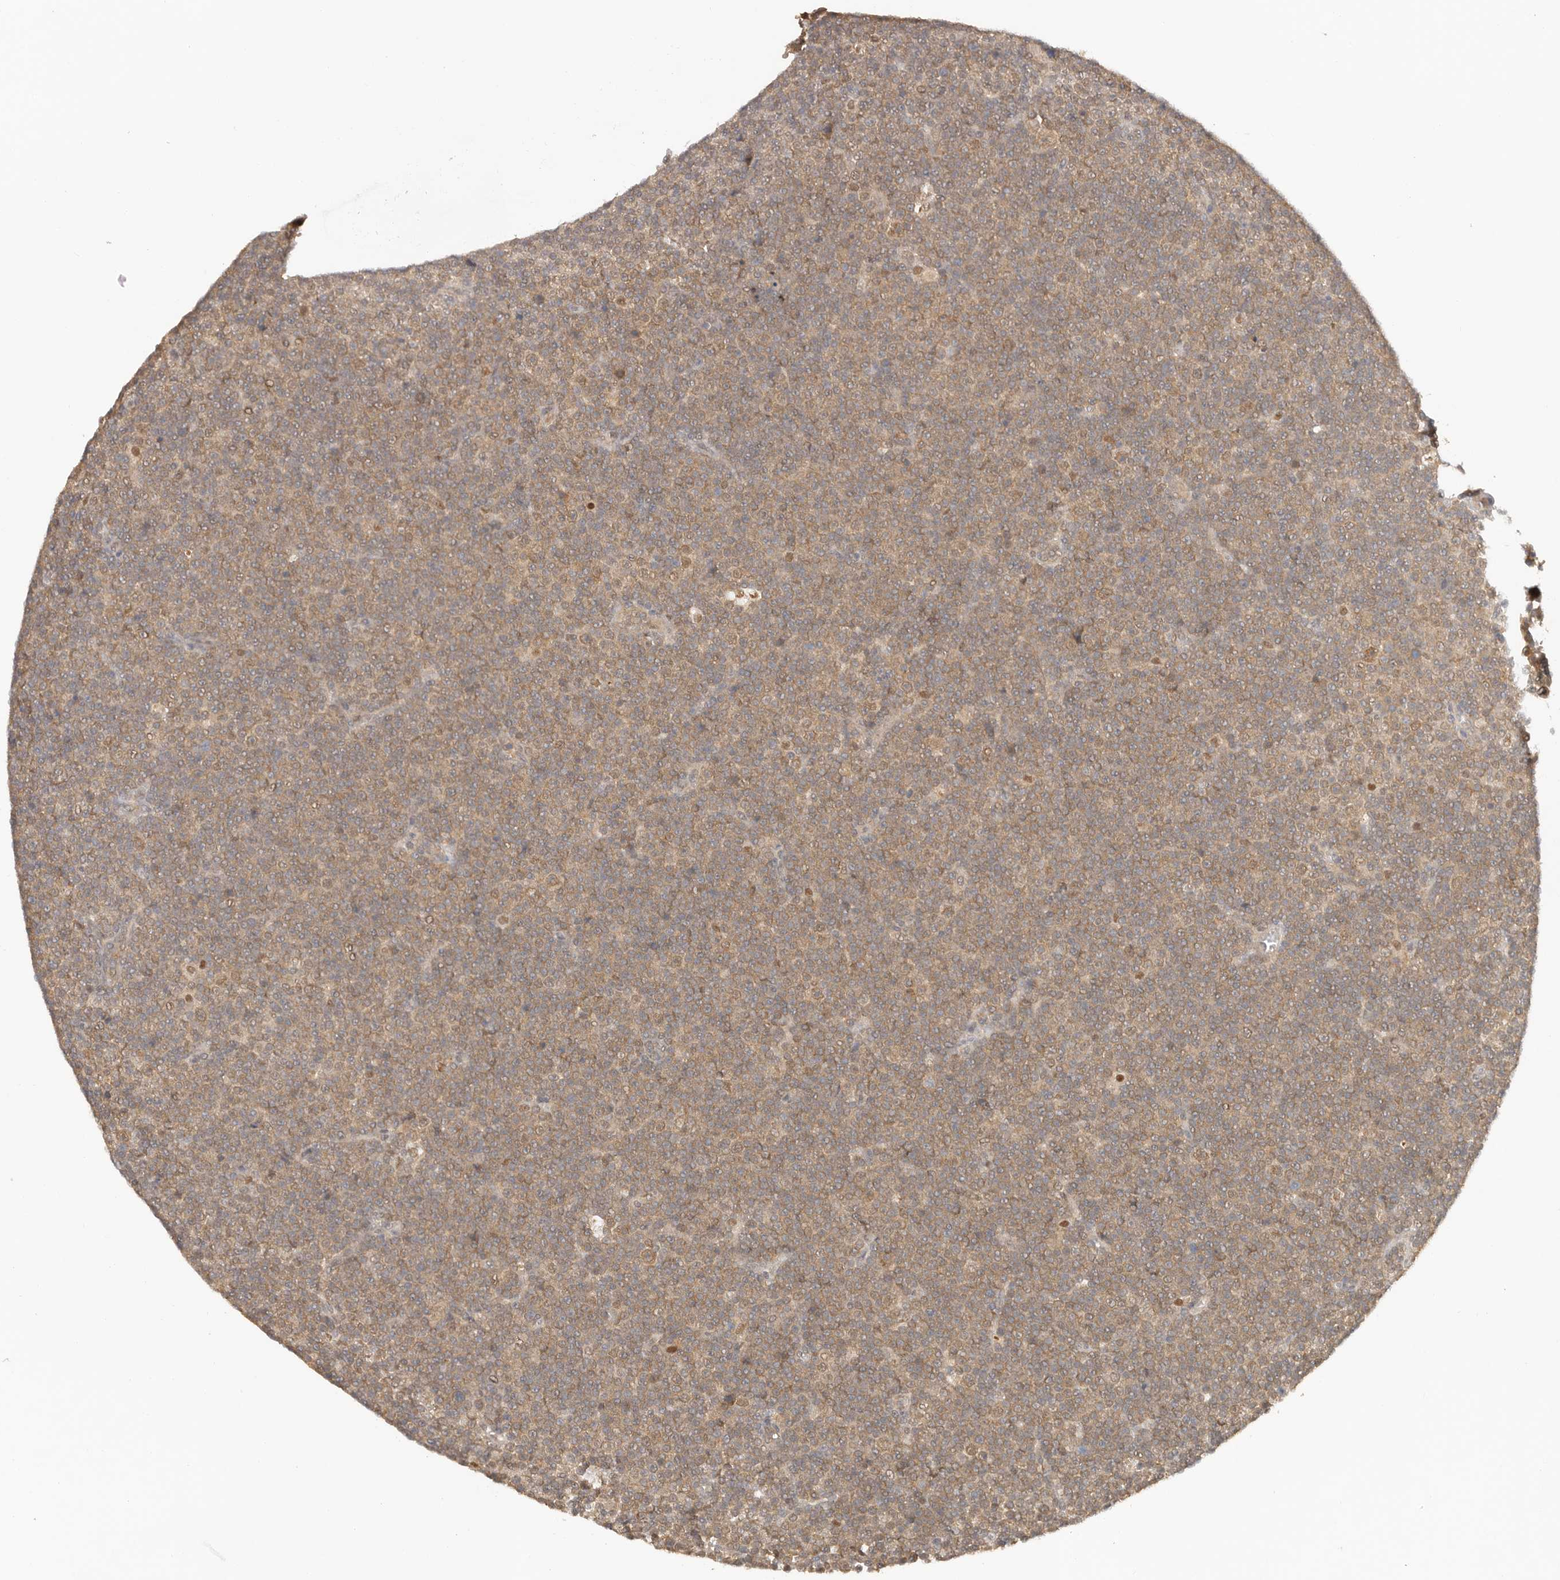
{"staining": {"intensity": "weak", "quantity": ">75%", "location": "cytoplasmic/membranous"}, "tissue": "lymphoma", "cell_type": "Tumor cells", "image_type": "cancer", "snomed": [{"axis": "morphology", "description": "Malignant lymphoma, non-Hodgkin's type, Low grade"}, {"axis": "topography", "description": "Lymph node"}], "caption": "Brown immunohistochemical staining in human malignant lymphoma, non-Hodgkin's type (low-grade) displays weak cytoplasmic/membranous expression in approximately >75% of tumor cells. (brown staining indicates protein expression, while blue staining denotes nuclei).", "gene": "PSMA5", "patient": {"sex": "female", "age": 67}}